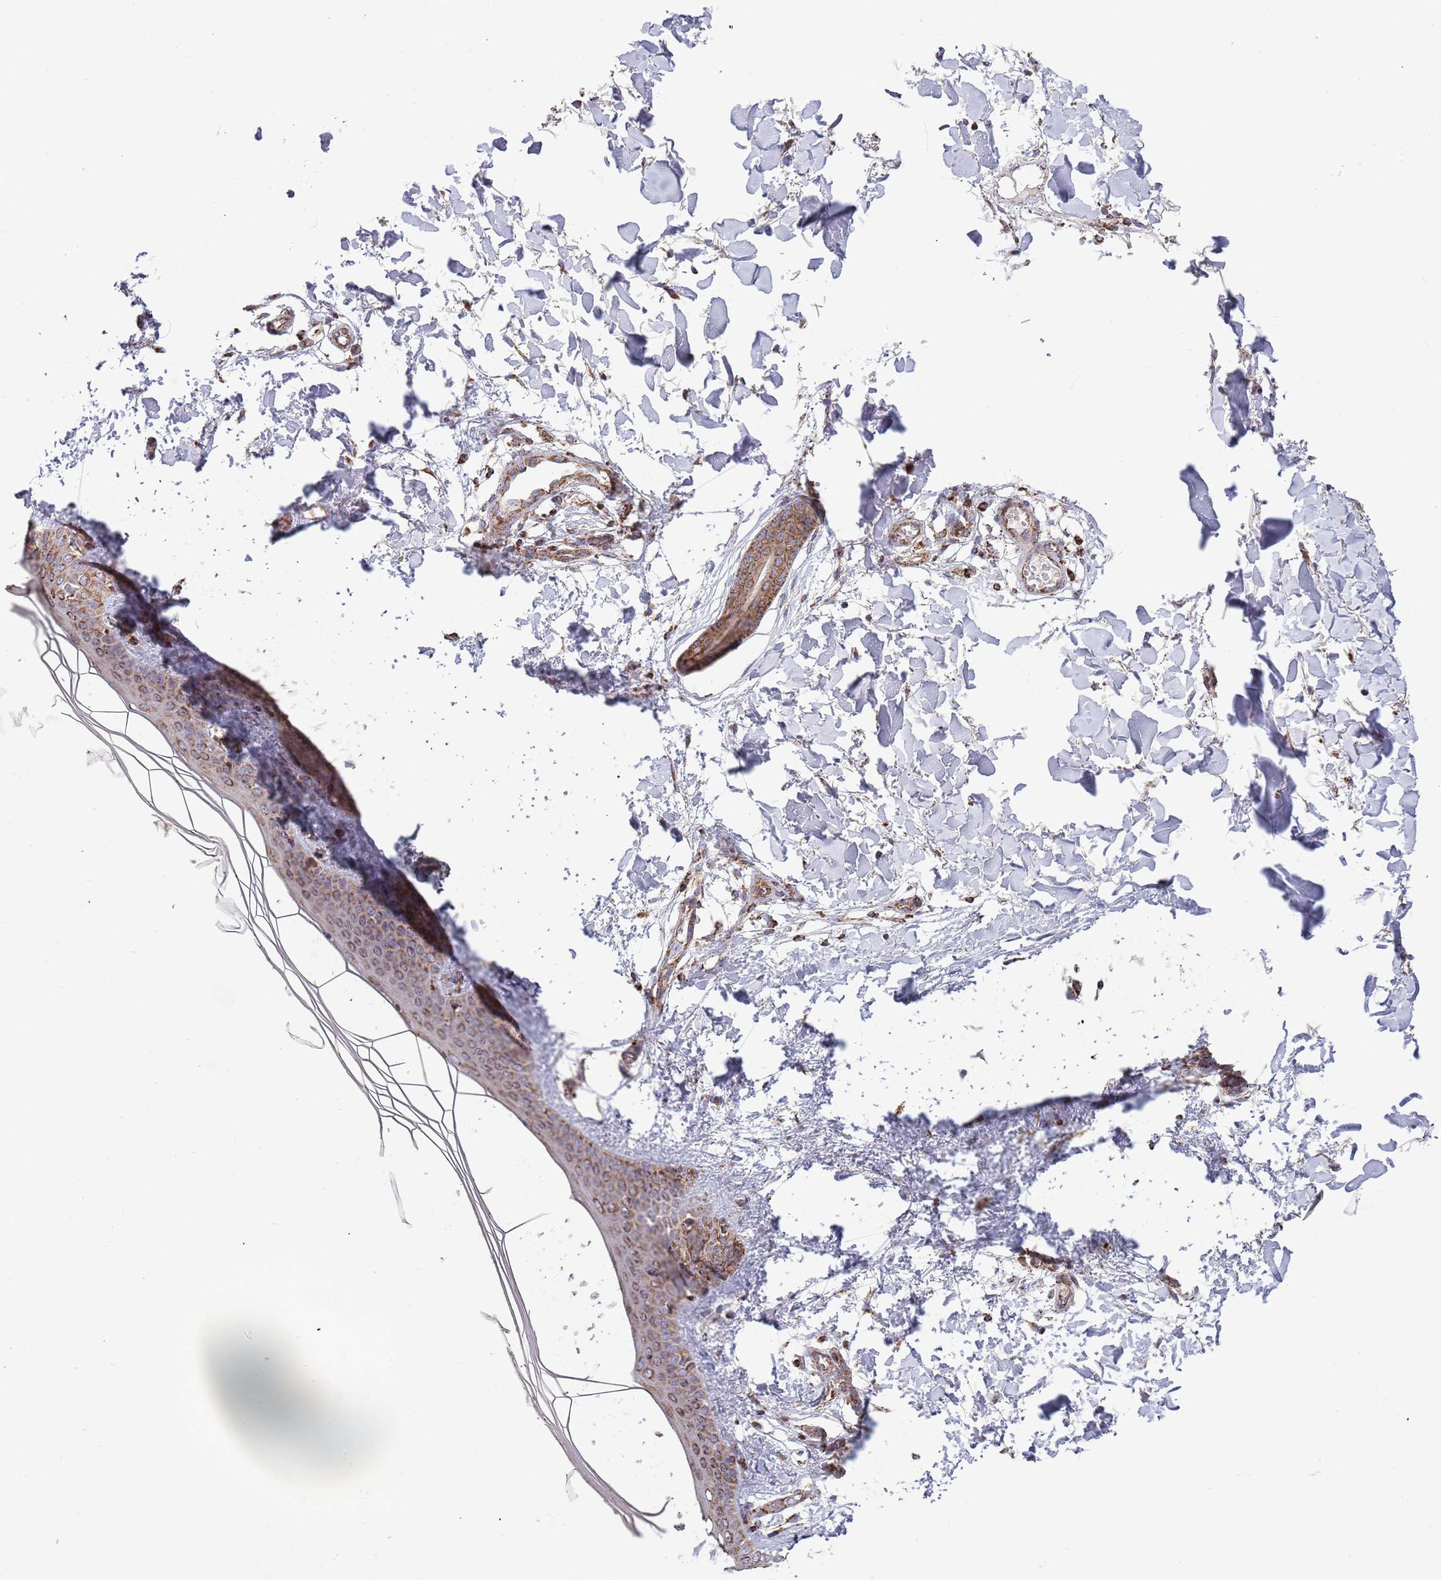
{"staining": {"intensity": "moderate", "quantity": ">75%", "location": "cytoplasmic/membranous"}, "tissue": "skin", "cell_type": "Fibroblasts", "image_type": "normal", "snomed": [{"axis": "morphology", "description": "Normal tissue, NOS"}, {"axis": "topography", "description": "Skin"}], "caption": "Moderate cytoplasmic/membranous expression for a protein is identified in about >75% of fibroblasts of normal skin using IHC.", "gene": "VPS16", "patient": {"sex": "female", "age": 34}}